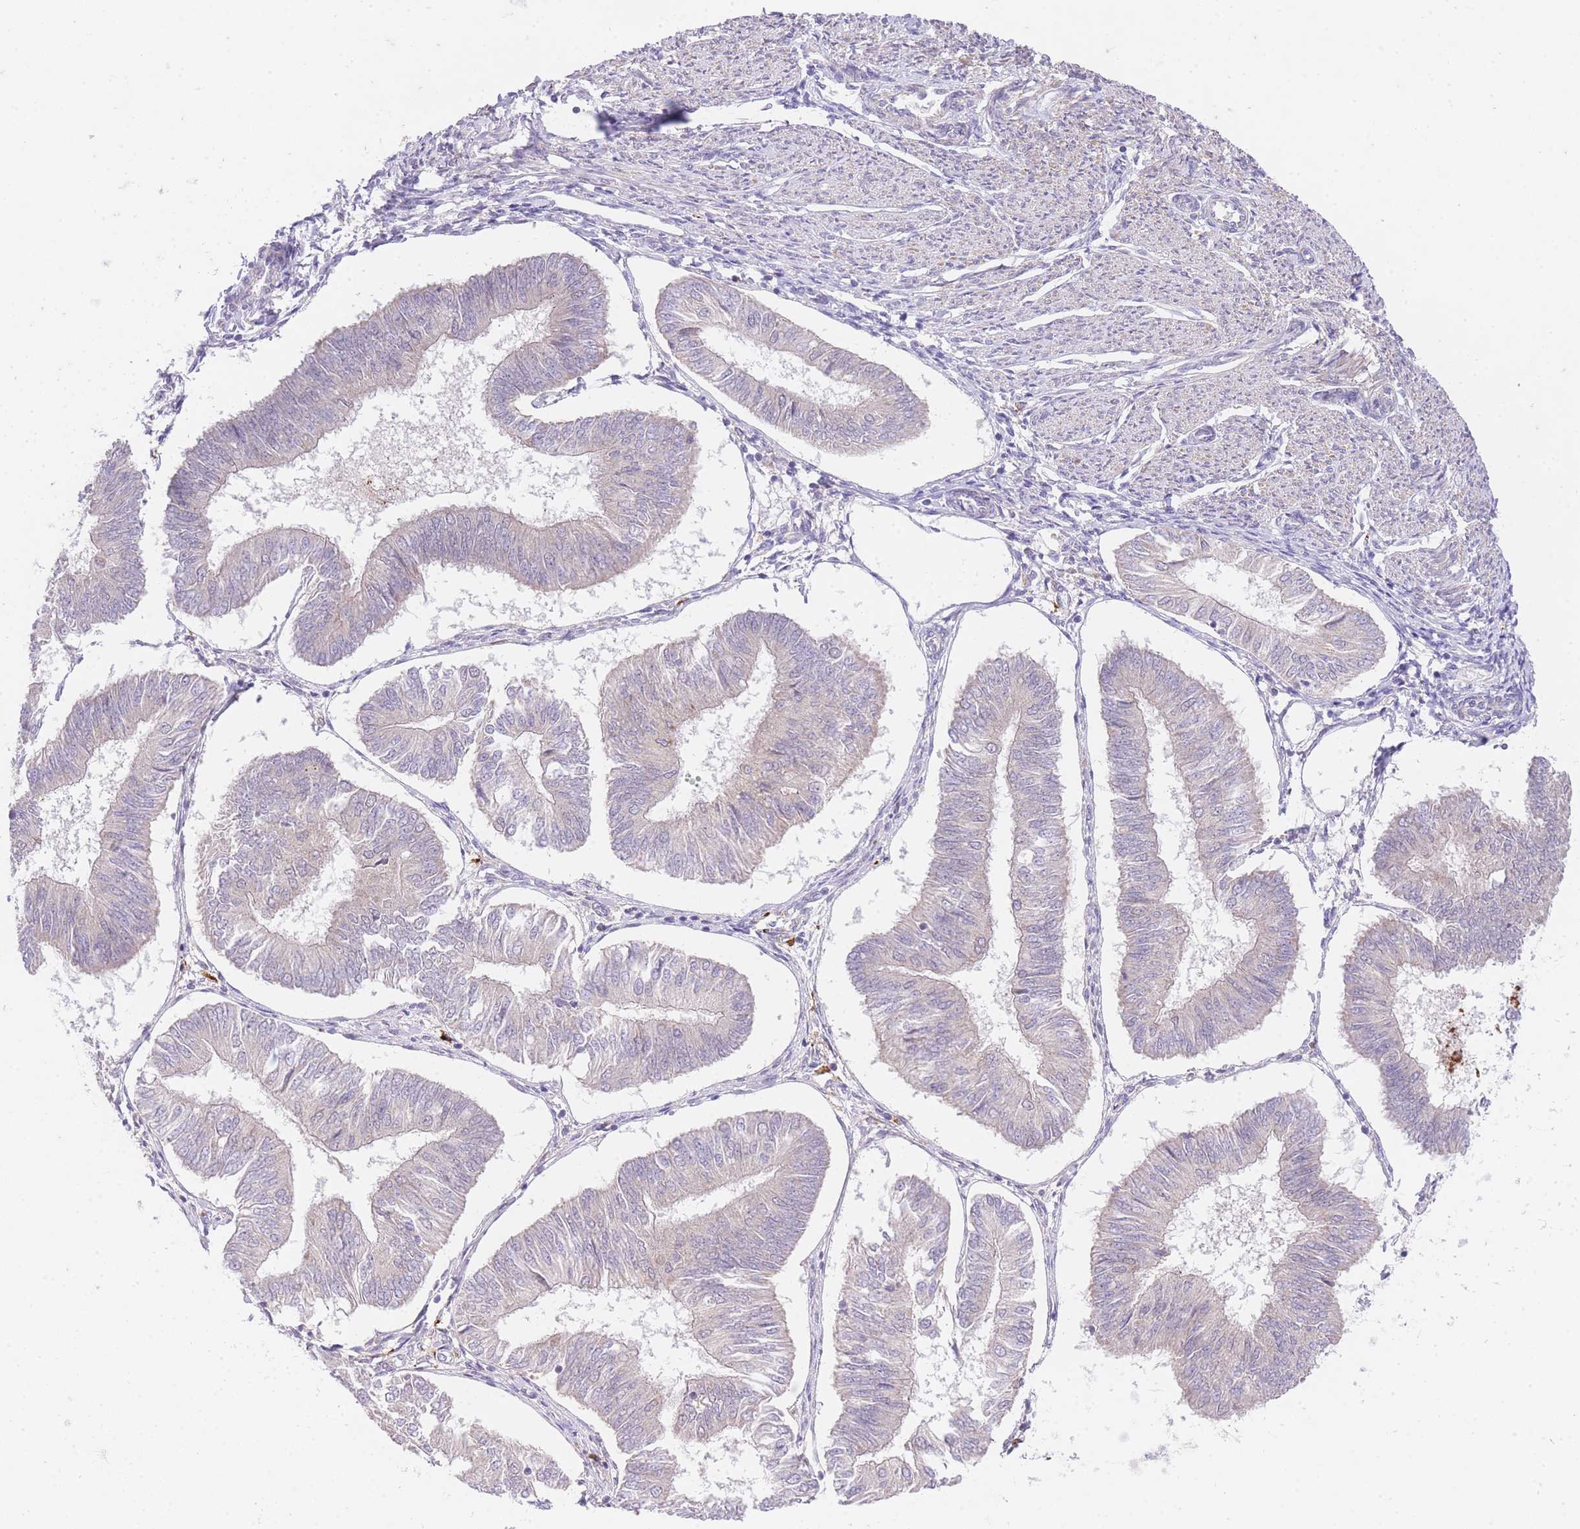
{"staining": {"intensity": "negative", "quantity": "none", "location": "none"}, "tissue": "endometrial cancer", "cell_type": "Tumor cells", "image_type": "cancer", "snomed": [{"axis": "morphology", "description": "Adenocarcinoma, NOS"}, {"axis": "topography", "description": "Endometrium"}], "caption": "Tumor cells show no significant protein positivity in endometrial cancer (adenocarcinoma).", "gene": "SLC25A33", "patient": {"sex": "female", "age": 58}}